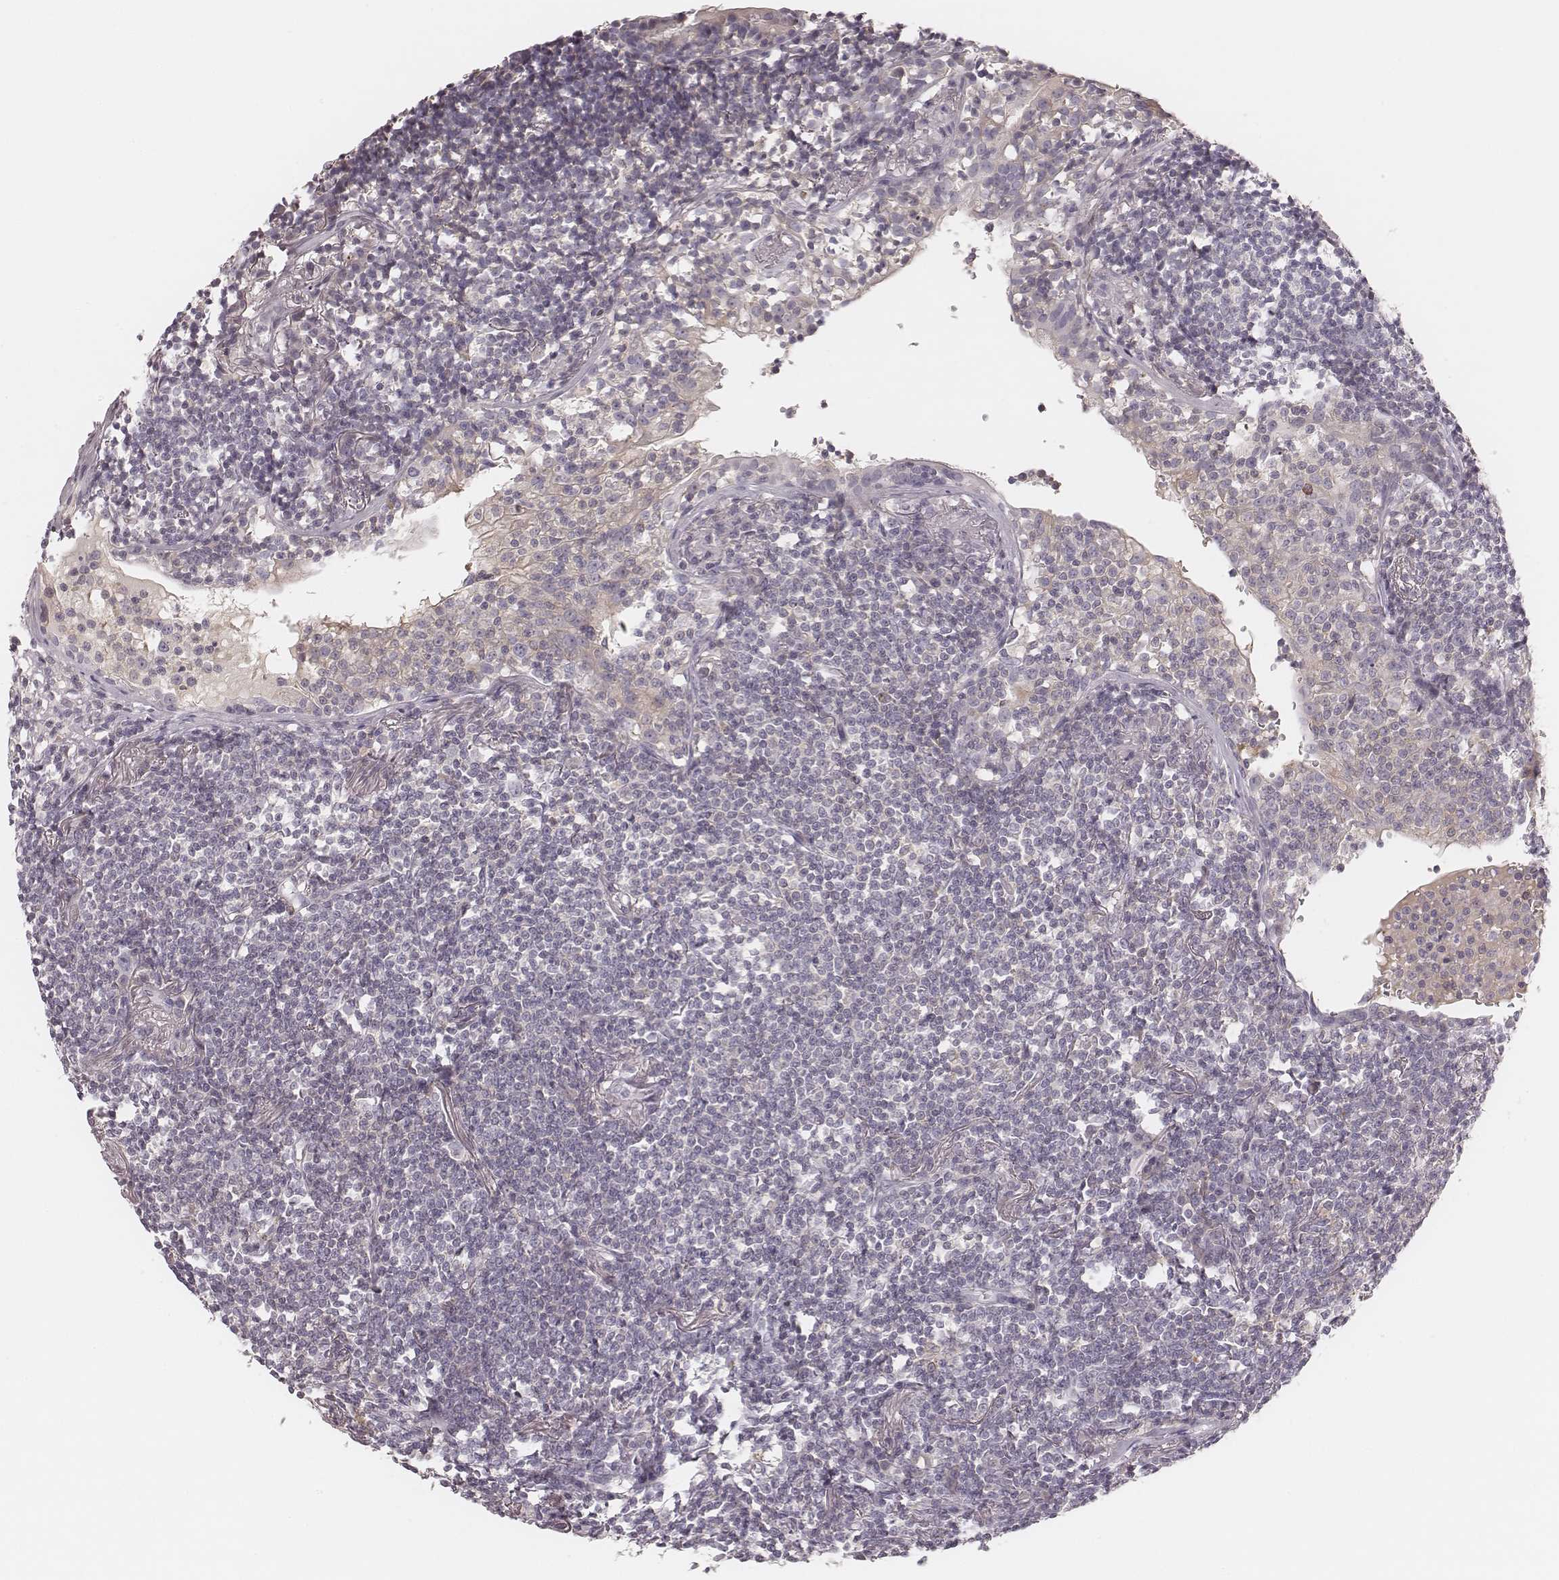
{"staining": {"intensity": "negative", "quantity": "none", "location": "none"}, "tissue": "lymphoma", "cell_type": "Tumor cells", "image_type": "cancer", "snomed": [{"axis": "morphology", "description": "Malignant lymphoma, non-Hodgkin's type, Low grade"}, {"axis": "topography", "description": "Lung"}], "caption": "Low-grade malignant lymphoma, non-Hodgkin's type was stained to show a protein in brown. There is no significant positivity in tumor cells.", "gene": "MSX1", "patient": {"sex": "female", "age": 71}}